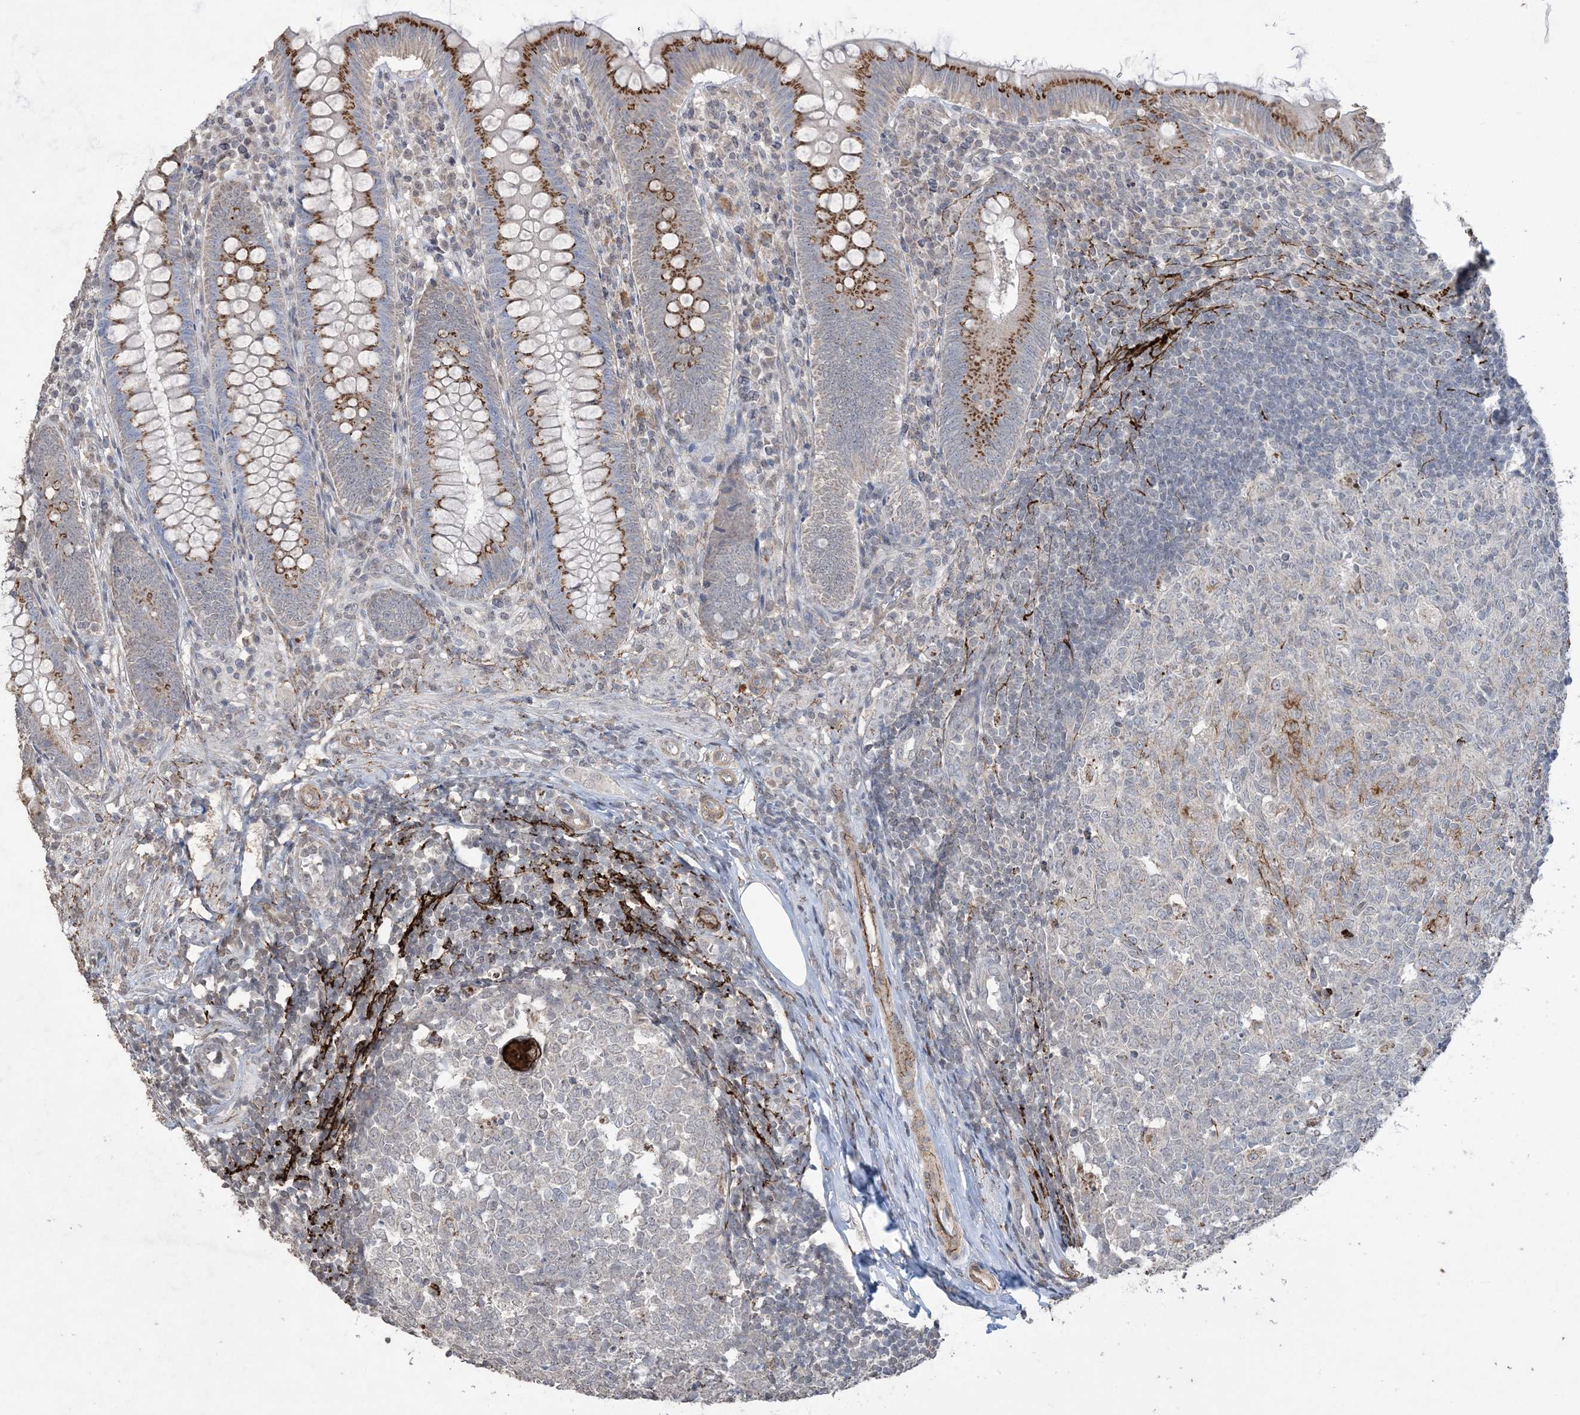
{"staining": {"intensity": "moderate", "quantity": ">75%", "location": "cytoplasmic/membranous"}, "tissue": "appendix", "cell_type": "Glandular cells", "image_type": "normal", "snomed": [{"axis": "morphology", "description": "Normal tissue, NOS"}, {"axis": "topography", "description": "Appendix"}], "caption": "Immunohistochemical staining of normal human appendix reveals >75% levels of moderate cytoplasmic/membranous protein expression in about >75% of glandular cells.", "gene": "XRN1", "patient": {"sex": "male", "age": 14}}